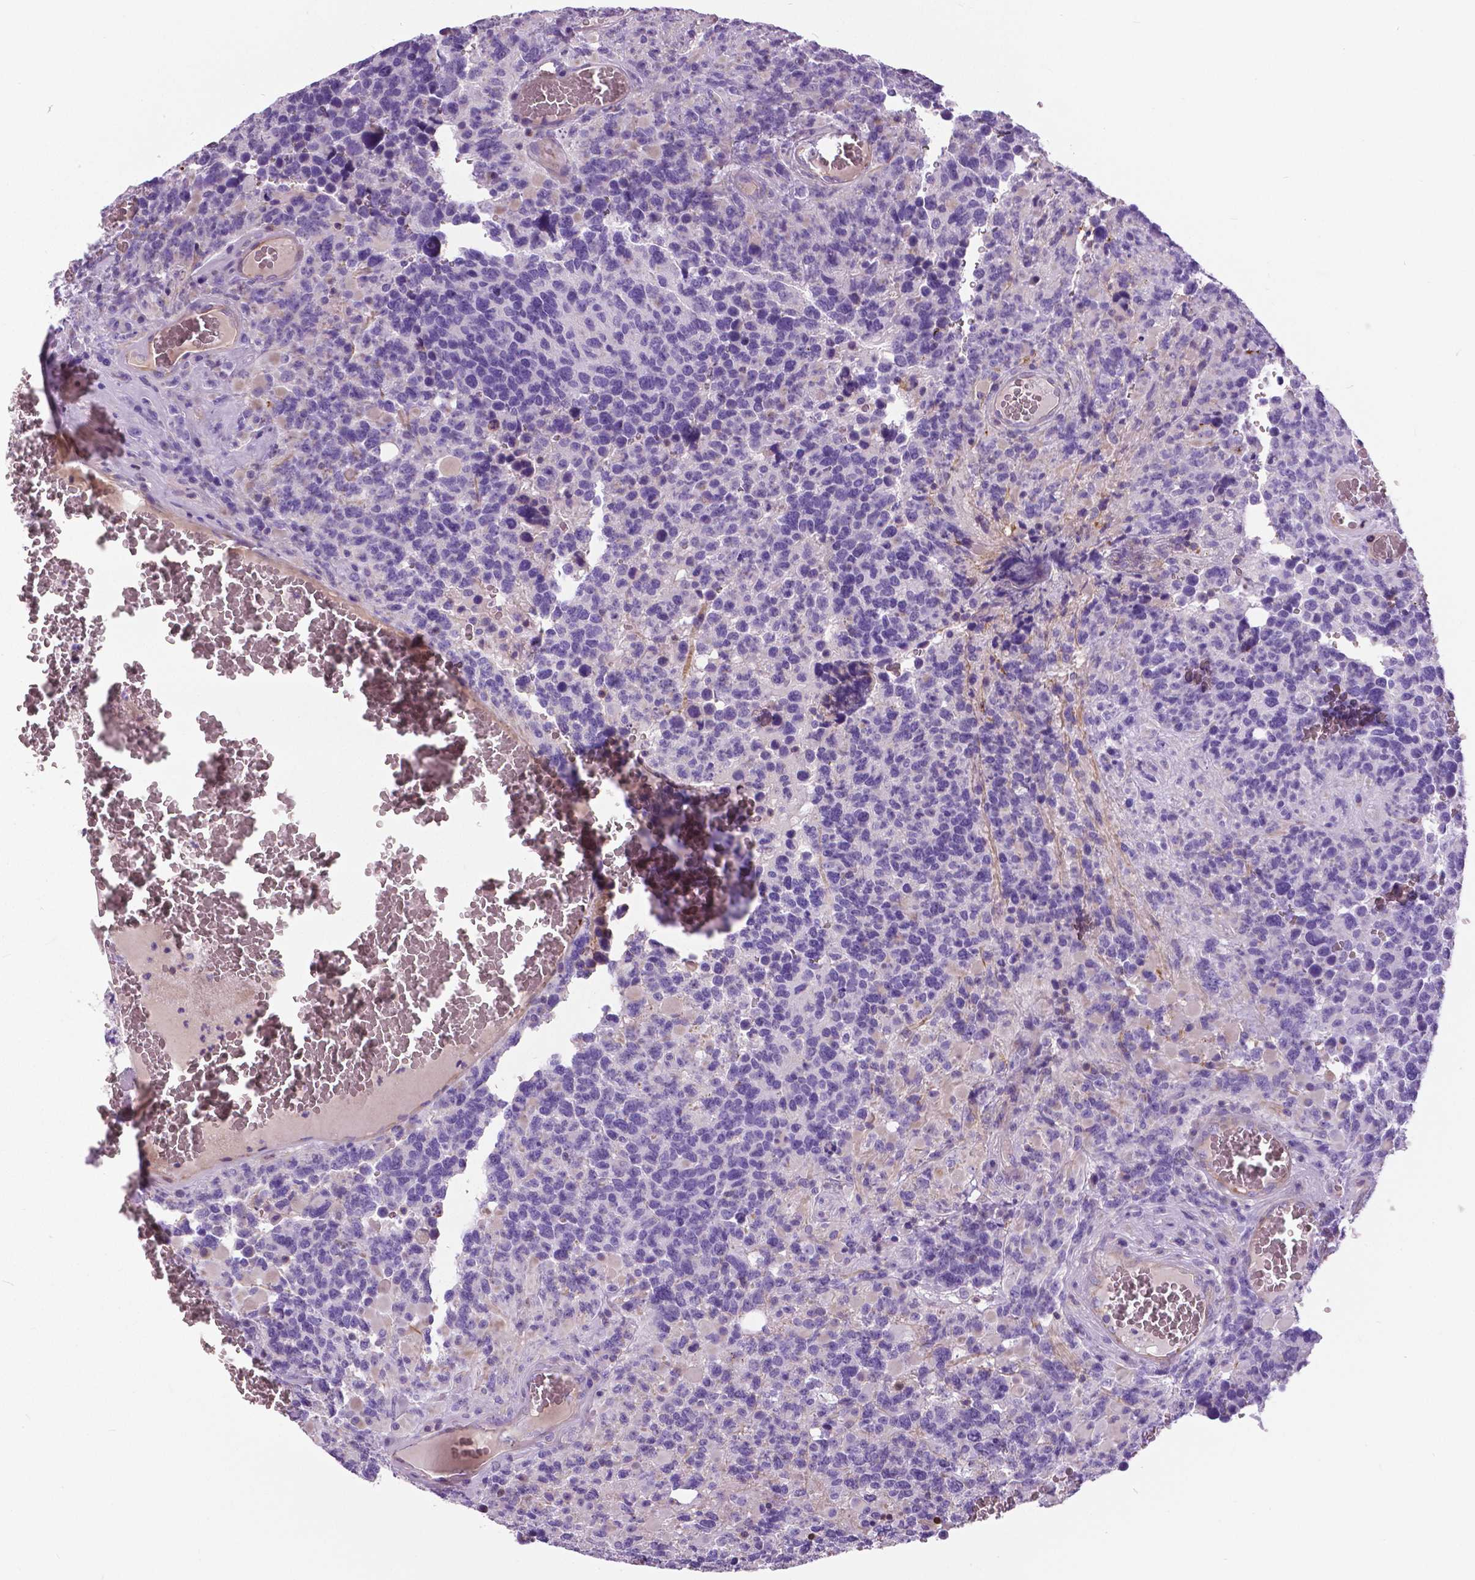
{"staining": {"intensity": "negative", "quantity": "none", "location": "none"}, "tissue": "glioma", "cell_type": "Tumor cells", "image_type": "cancer", "snomed": [{"axis": "morphology", "description": "Glioma, malignant, High grade"}, {"axis": "topography", "description": "Brain"}], "caption": "Tumor cells are negative for protein expression in human glioma.", "gene": "ANXA13", "patient": {"sex": "female", "age": 40}}